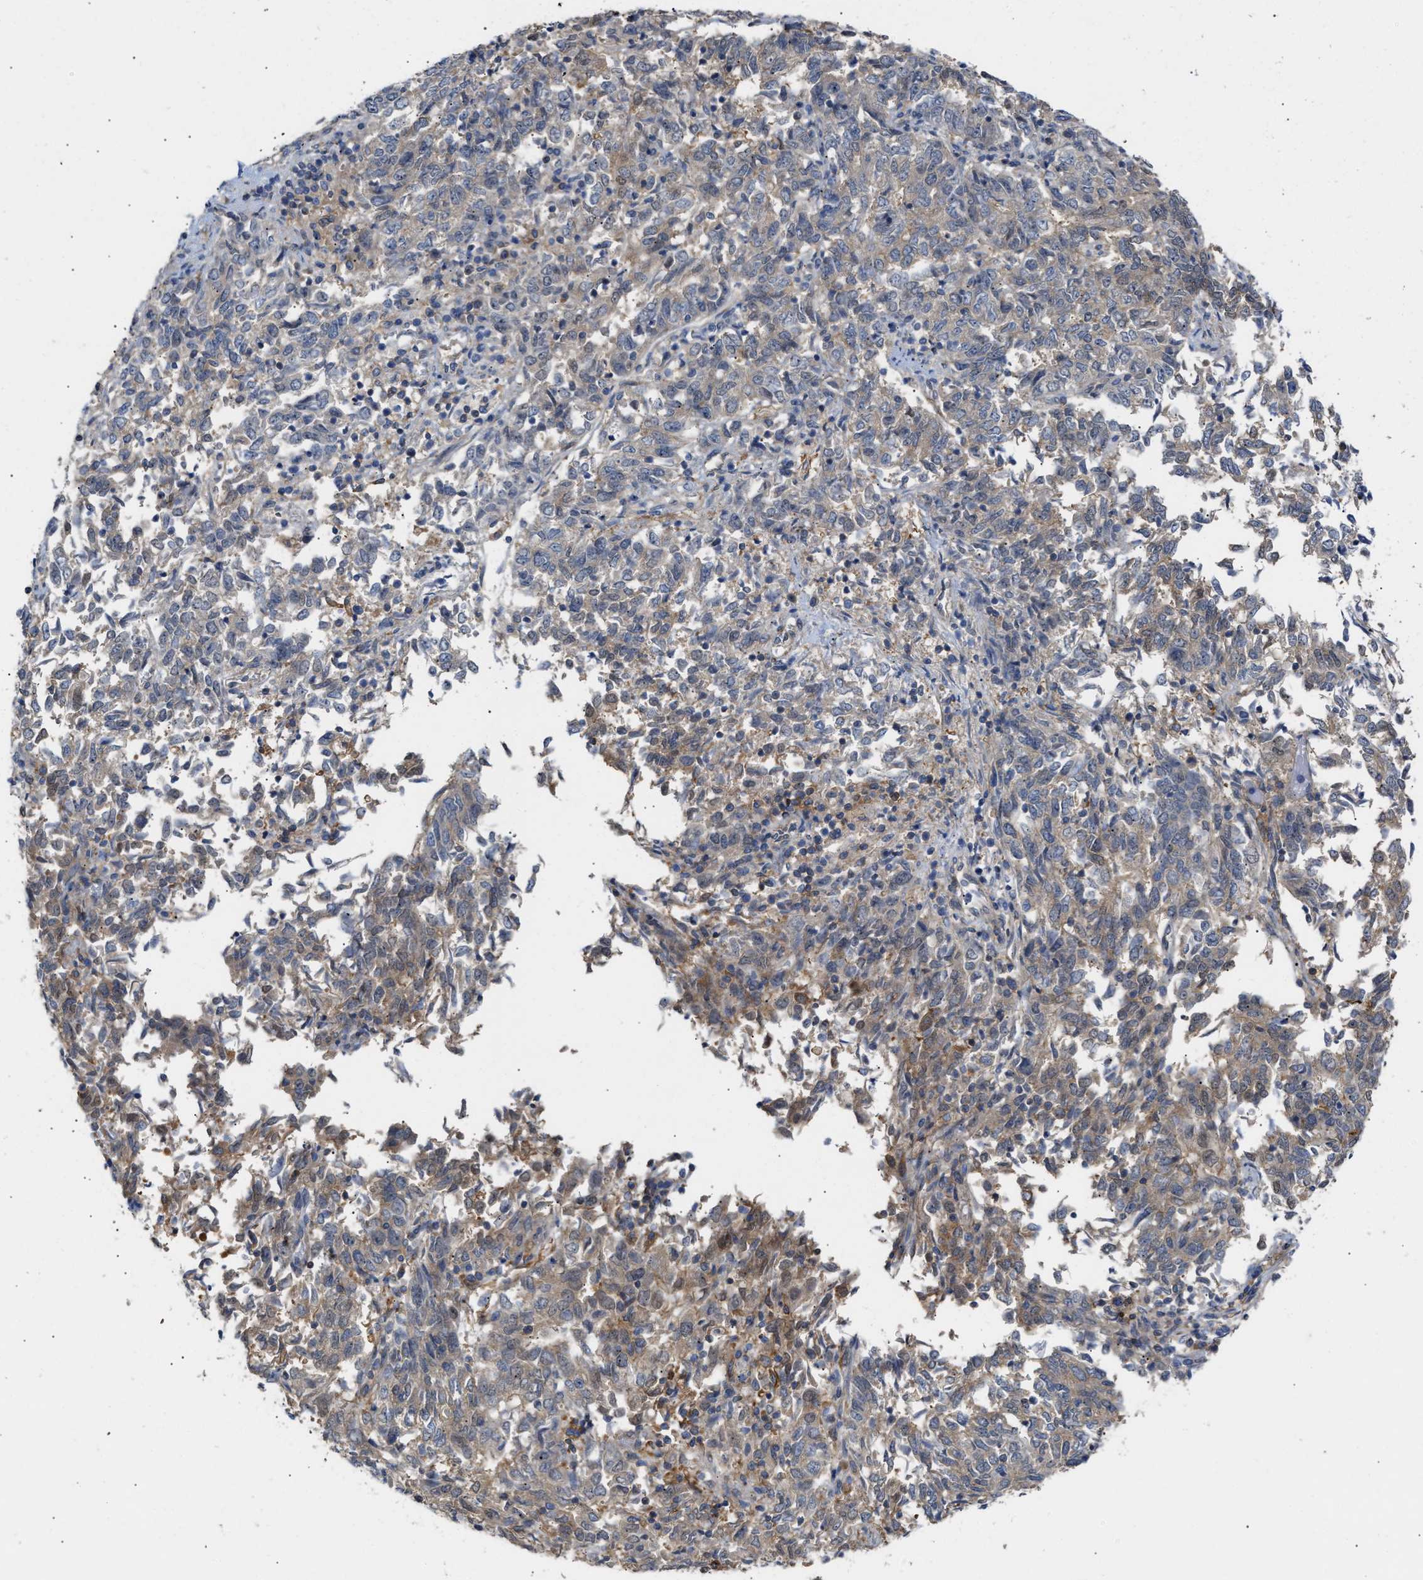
{"staining": {"intensity": "weak", "quantity": "25%-75%", "location": "cytoplasmic/membranous"}, "tissue": "endometrial cancer", "cell_type": "Tumor cells", "image_type": "cancer", "snomed": [{"axis": "morphology", "description": "Adenocarcinoma, NOS"}, {"axis": "topography", "description": "Endometrium"}], "caption": "About 25%-75% of tumor cells in endometrial adenocarcinoma exhibit weak cytoplasmic/membranous protein staining as visualized by brown immunohistochemical staining.", "gene": "BBLN", "patient": {"sex": "female", "age": 80}}